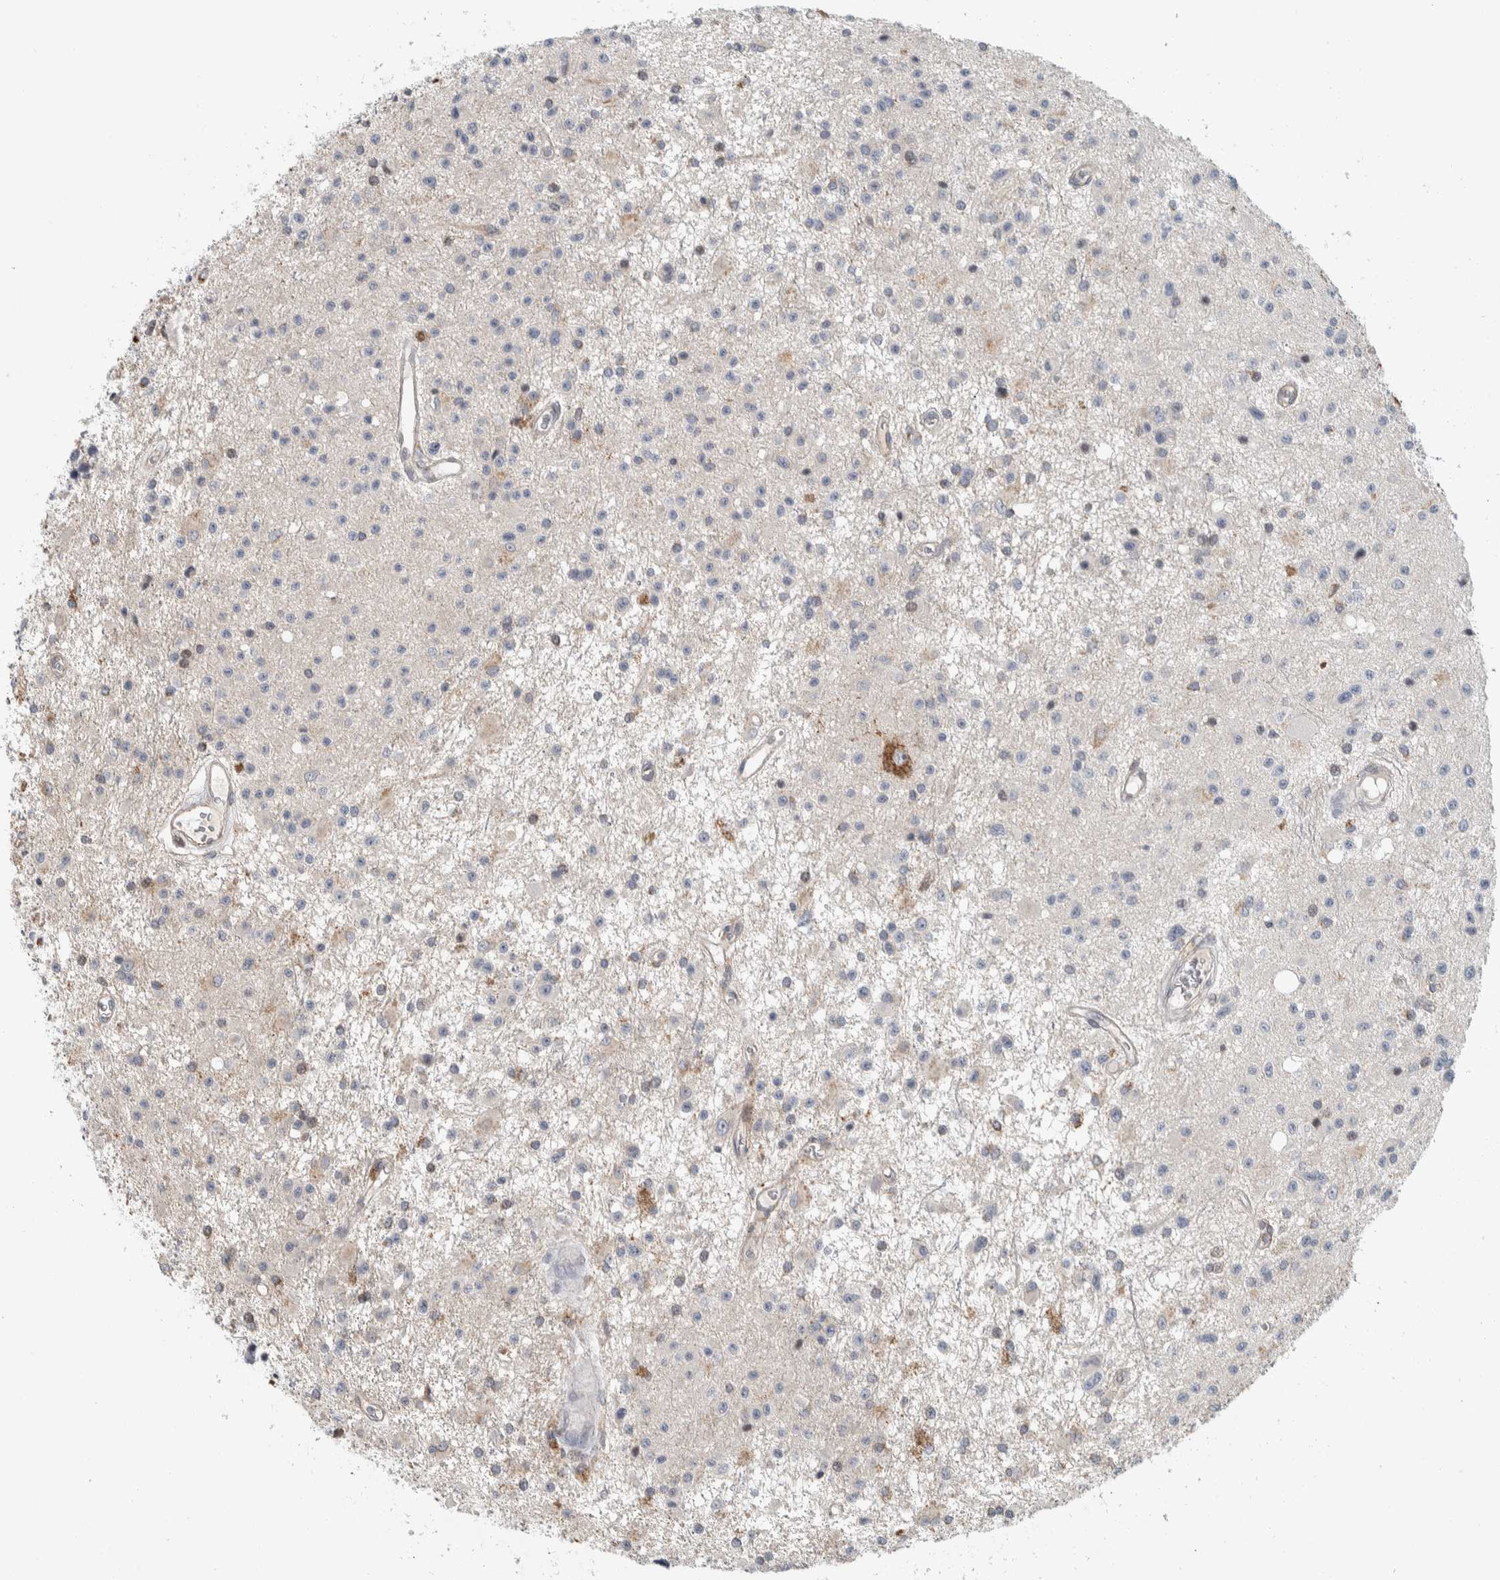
{"staining": {"intensity": "weak", "quantity": "25%-75%", "location": "cytoplasmic/membranous"}, "tissue": "glioma", "cell_type": "Tumor cells", "image_type": "cancer", "snomed": [{"axis": "morphology", "description": "Glioma, malignant, Low grade"}, {"axis": "topography", "description": "Brain"}], "caption": "Protein expression by IHC displays weak cytoplasmic/membranous expression in about 25%-75% of tumor cells in glioma. (Stains: DAB (3,3'-diaminobenzidine) in brown, nuclei in blue, Microscopy: brightfield microscopy at high magnification).", "gene": "AFP", "patient": {"sex": "male", "age": 58}}